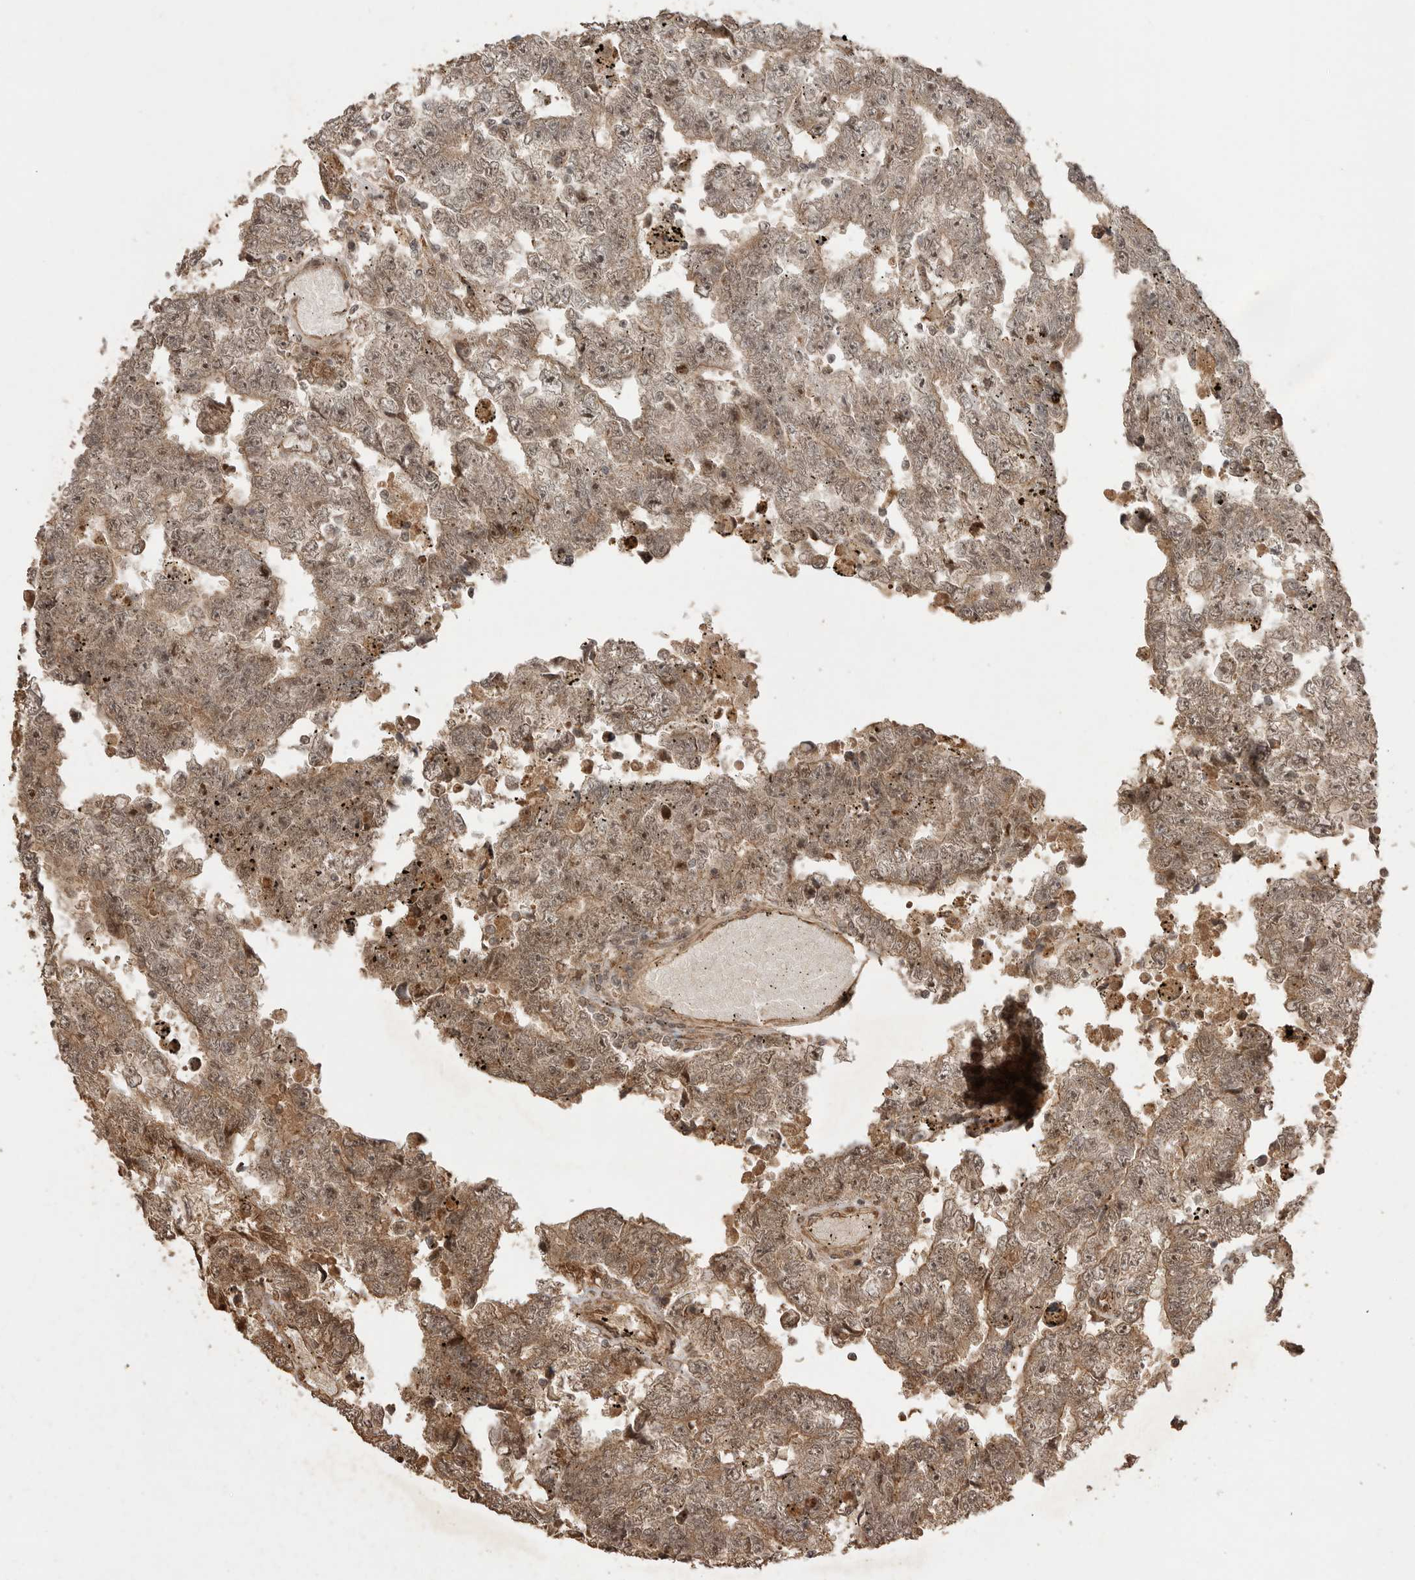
{"staining": {"intensity": "moderate", "quantity": ">75%", "location": "cytoplasmic/membranous,nuclear"}, "tissue": "testis cancer", "cell_type": "Tumor cells", "image_type": "cancer", "snomed": [{"axis": "morphology", "description": "Carcinoma, Embryonal, NOS"}, {"axis": "topography", "description": "Testis"}], "caption": "Protein analysis of testis embryonal carcinoma tissue displays moderate cytoplasmic/membranous and nuclear staining in about >75% of tumor cells.", "gene": "BOC", "patient": {"sex": "male", "age": 25}}